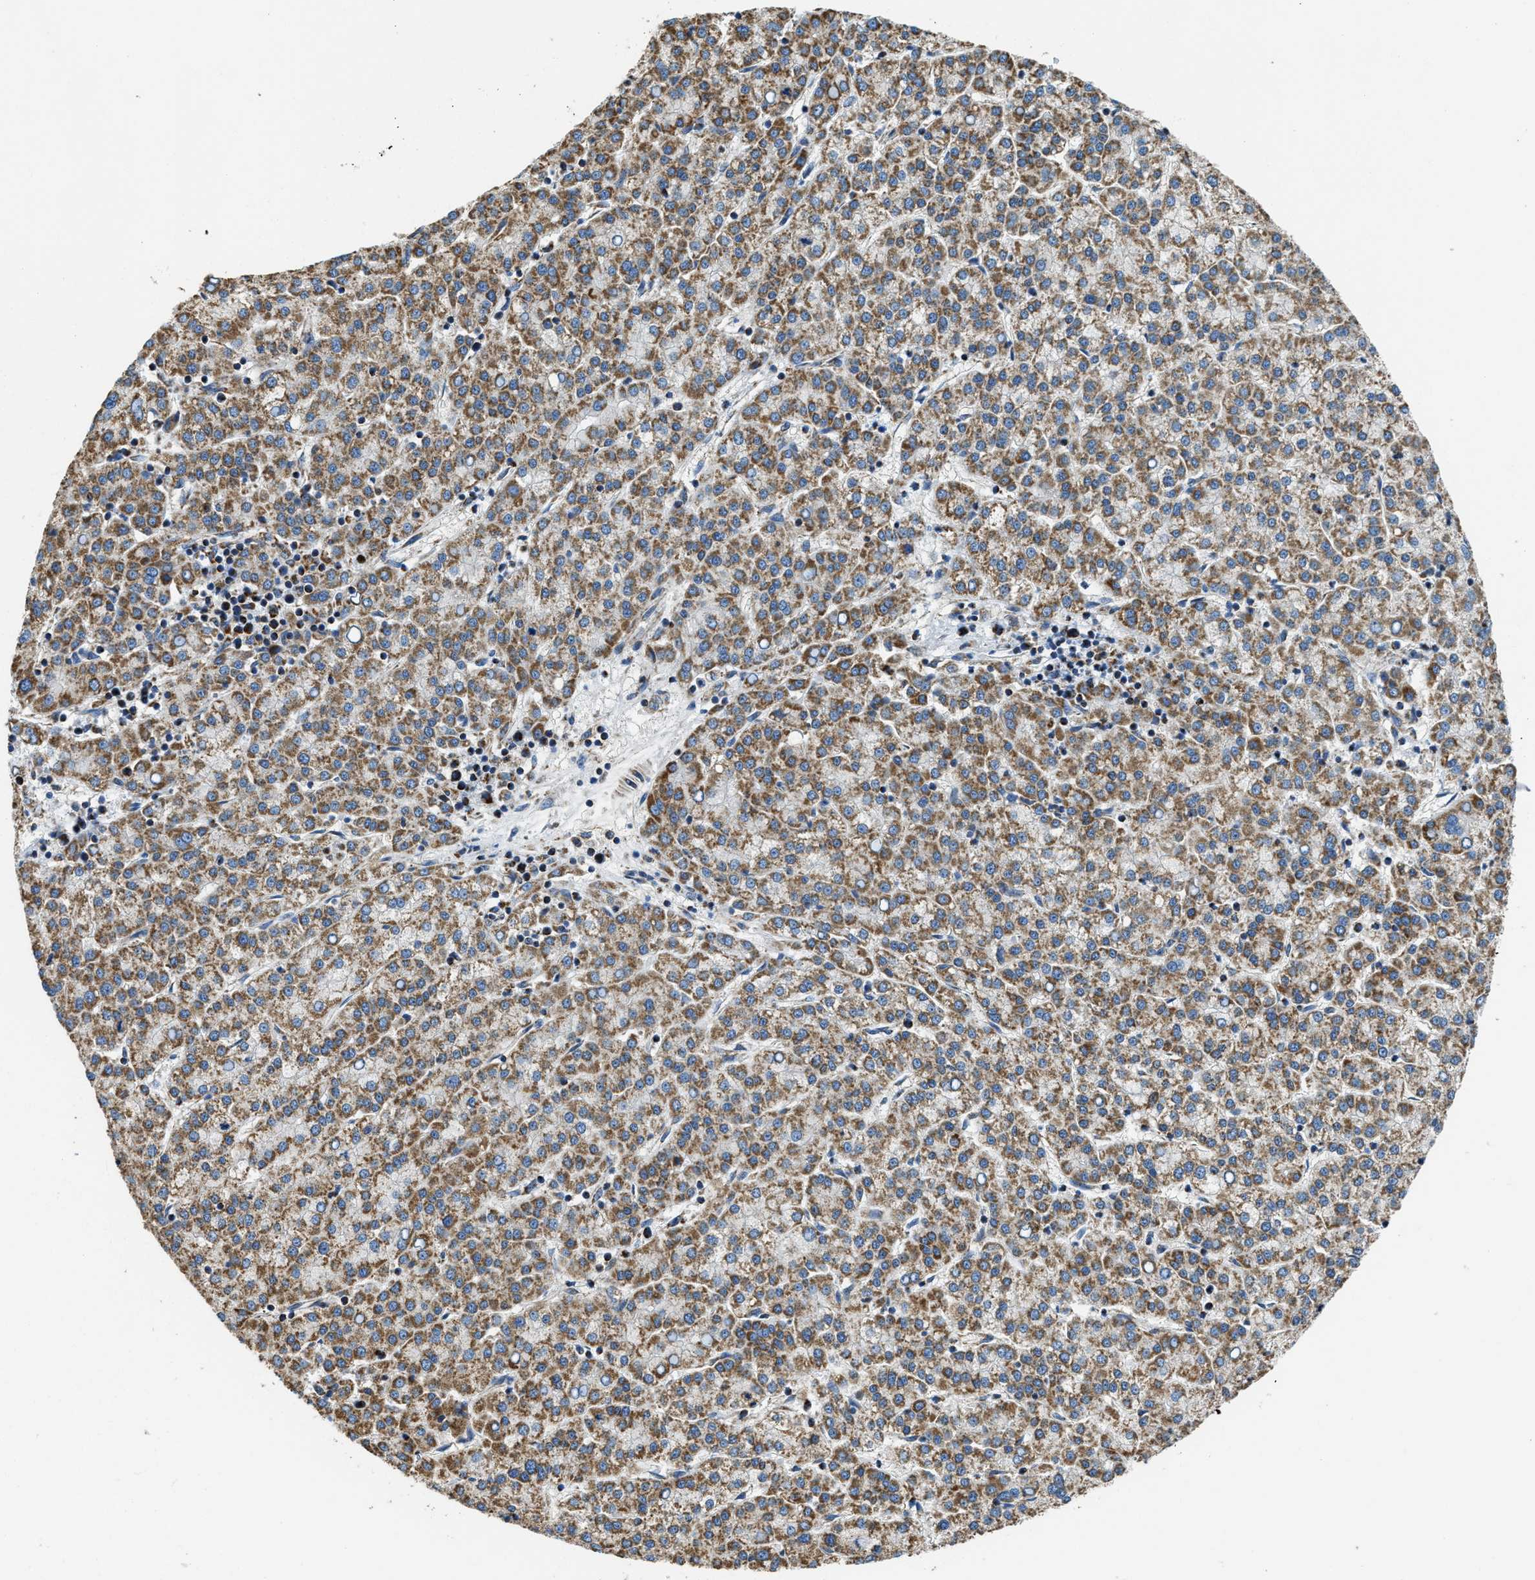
{"staining": {"intensity": "moderate", "quantity": ">75%", "location": "cytoplasmic/membranous"}, "tissue": "liver cancer", "cell_type": "Tumor cells", "image_type": "cancer", "snomed": [{"axis": "morphology", "description": "Carcinoma, Hepatocellular, NOS"}, {"axis": "topography", "description": "Liver"}], "caption": "This micrograph demonstrates immunohistochemistry (IHC) staining of human liver cancer, with medium moderate cytoplasmic/membranous positivity in approximately >75% of tumor cells.", "gene": "STK33", "patient": {"sex": "female", "age": 58}}